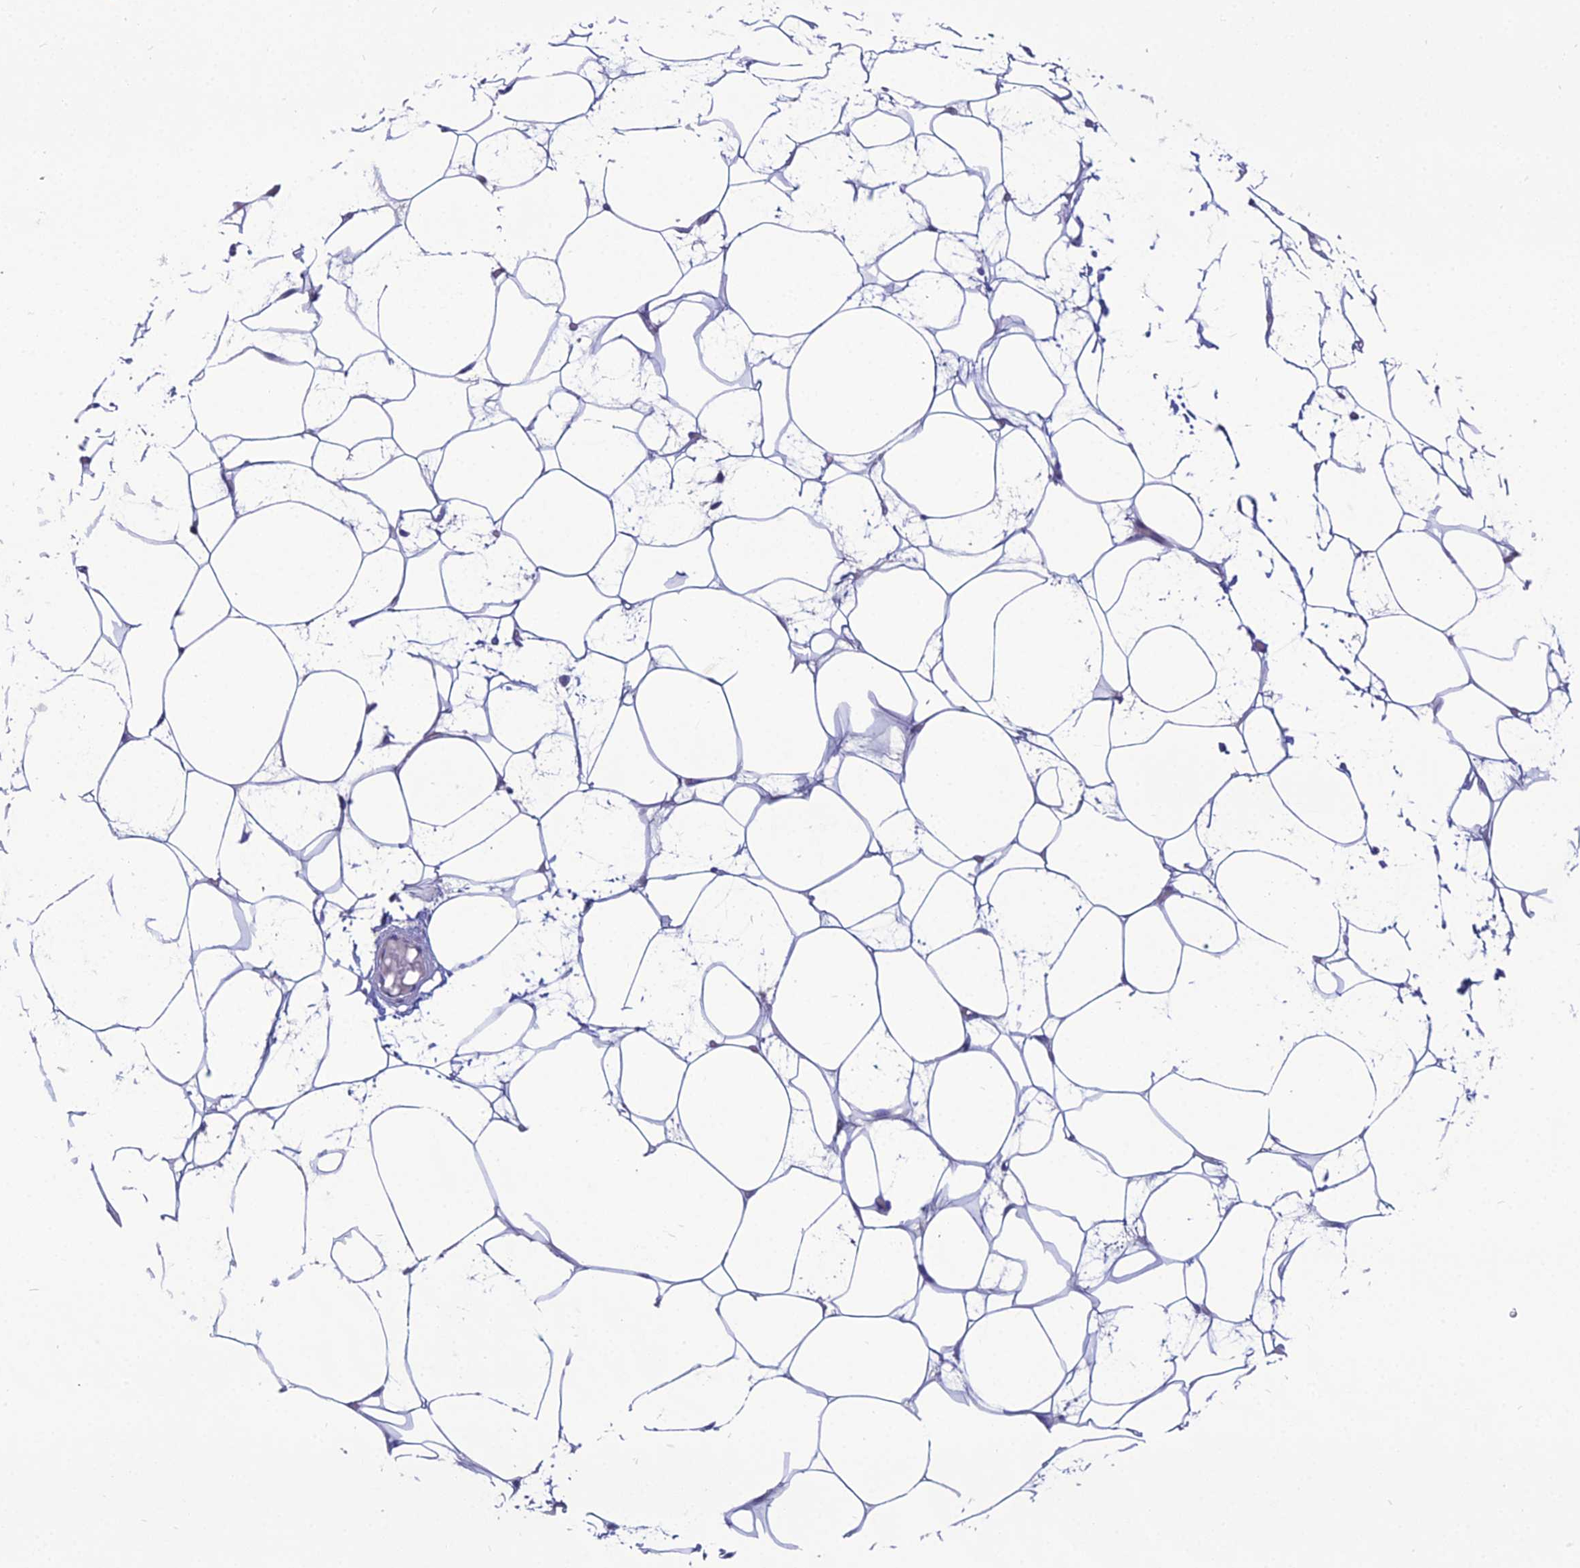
{"staining": {"intensity": "negative", "quantity": "none", "location": "none"}, "tissue": "adipose tissue", "cell_type": "Adipocytes", "image_type": "normal", "snomed": [{"axis": "morphology", "description": "Normal tissue, NOS"}, {"axis": "topography", "description": "Breast"}], "caption": "The photomicrograph demonstrates no staining of adipocytes in benign adipose tissue.", "gene": "OR56B1", "patient": {"sex": "female", "age": 23}}